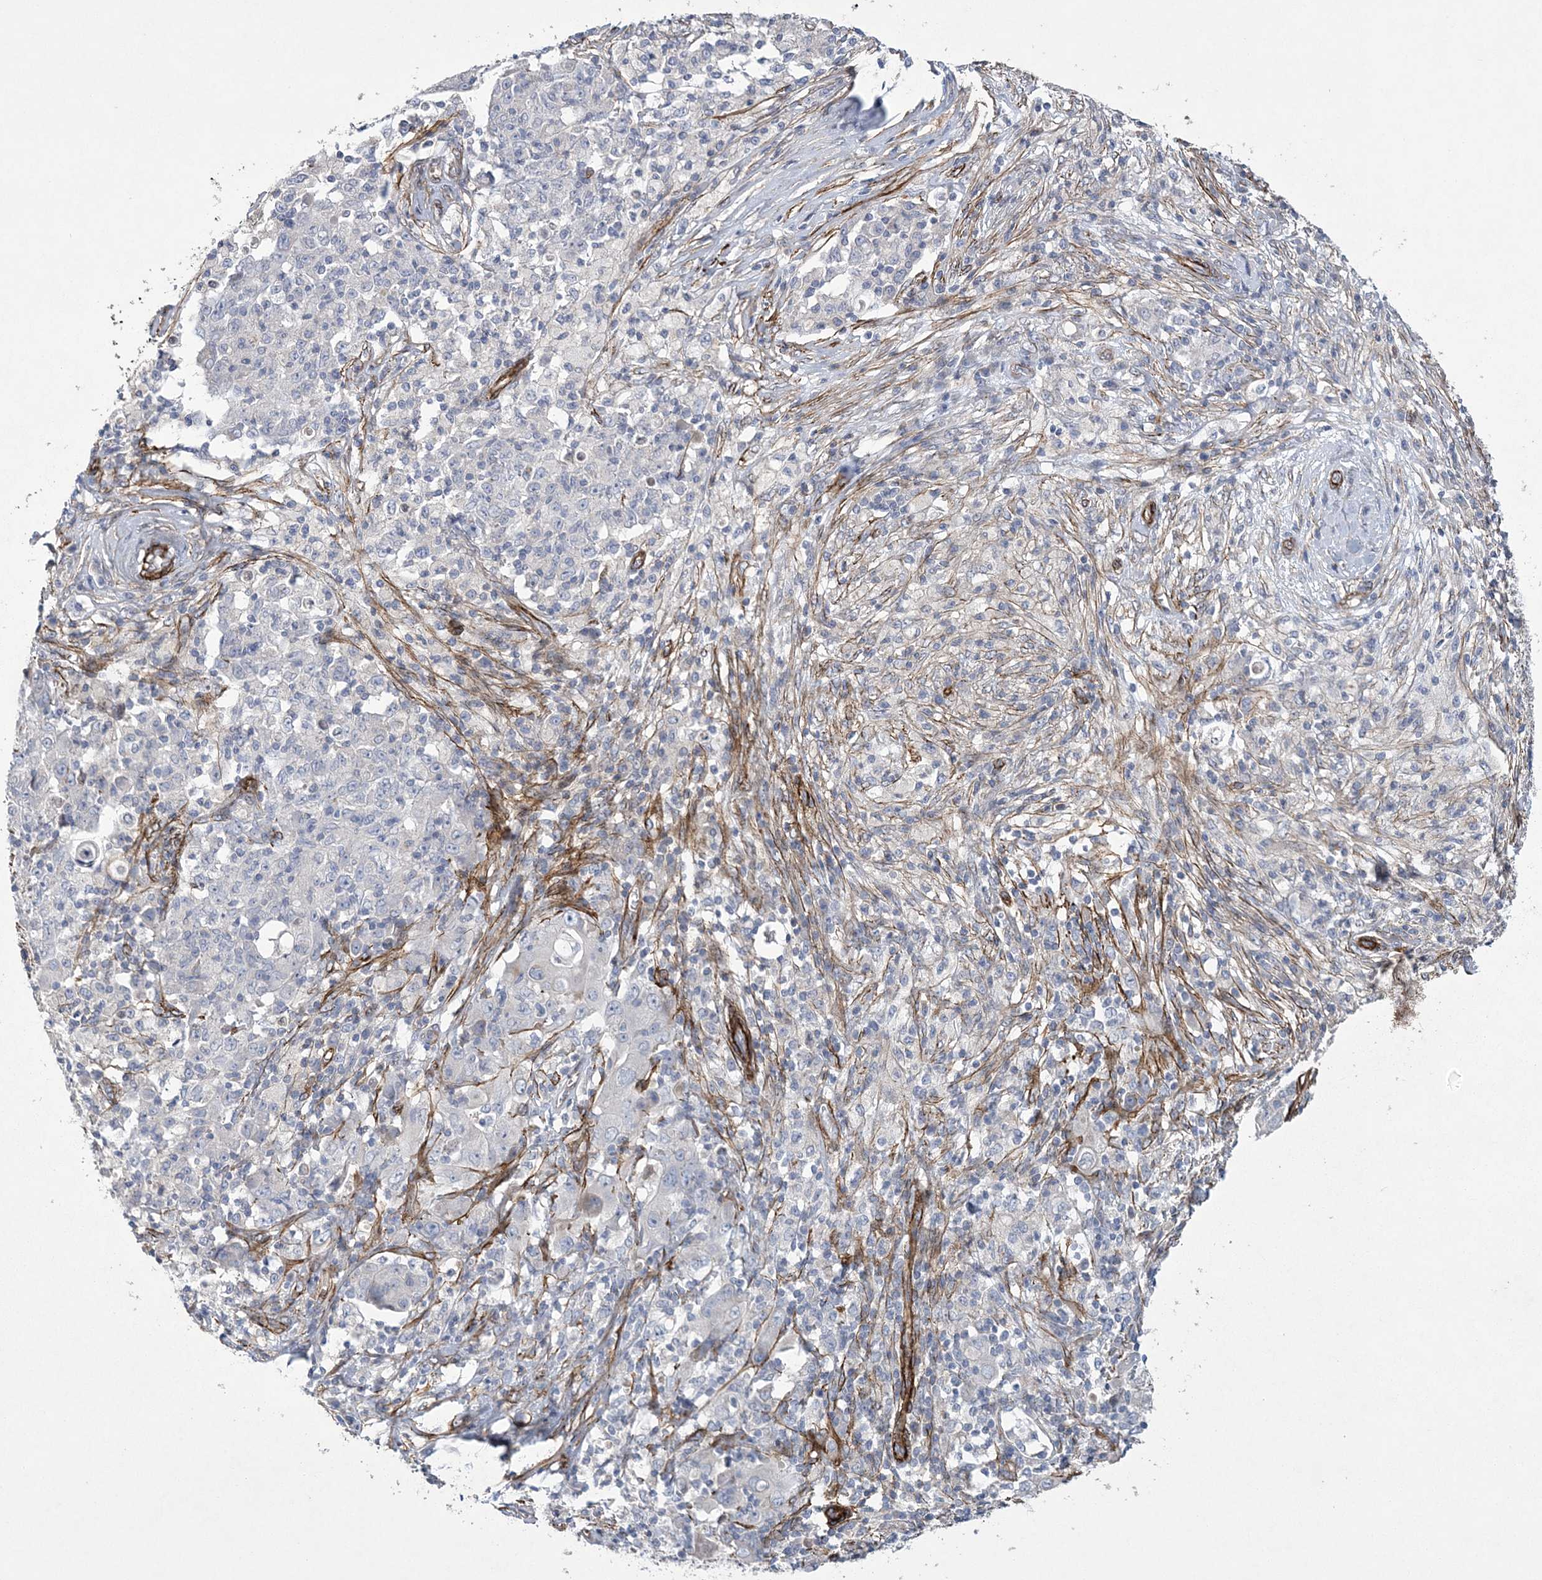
{"staining": {"intensity": "negative", "quantity": "none", "location": "none"}, "tissue": "ovarian cancer", "cell_type": "Tumor cells", "image_type": "cancer", "snomed": [{"axis": "morphology", "description": "Carcinoma, endometroid"}, {"axis": "topography", "description": "Ovary"}], "caption": "This is an IHC histopathology image of human endometroid carcinoma (ovarian). There is no staining in tumor cells.", "gene": "ARSJ", "patient": {"sex": "female", "age": 42}}